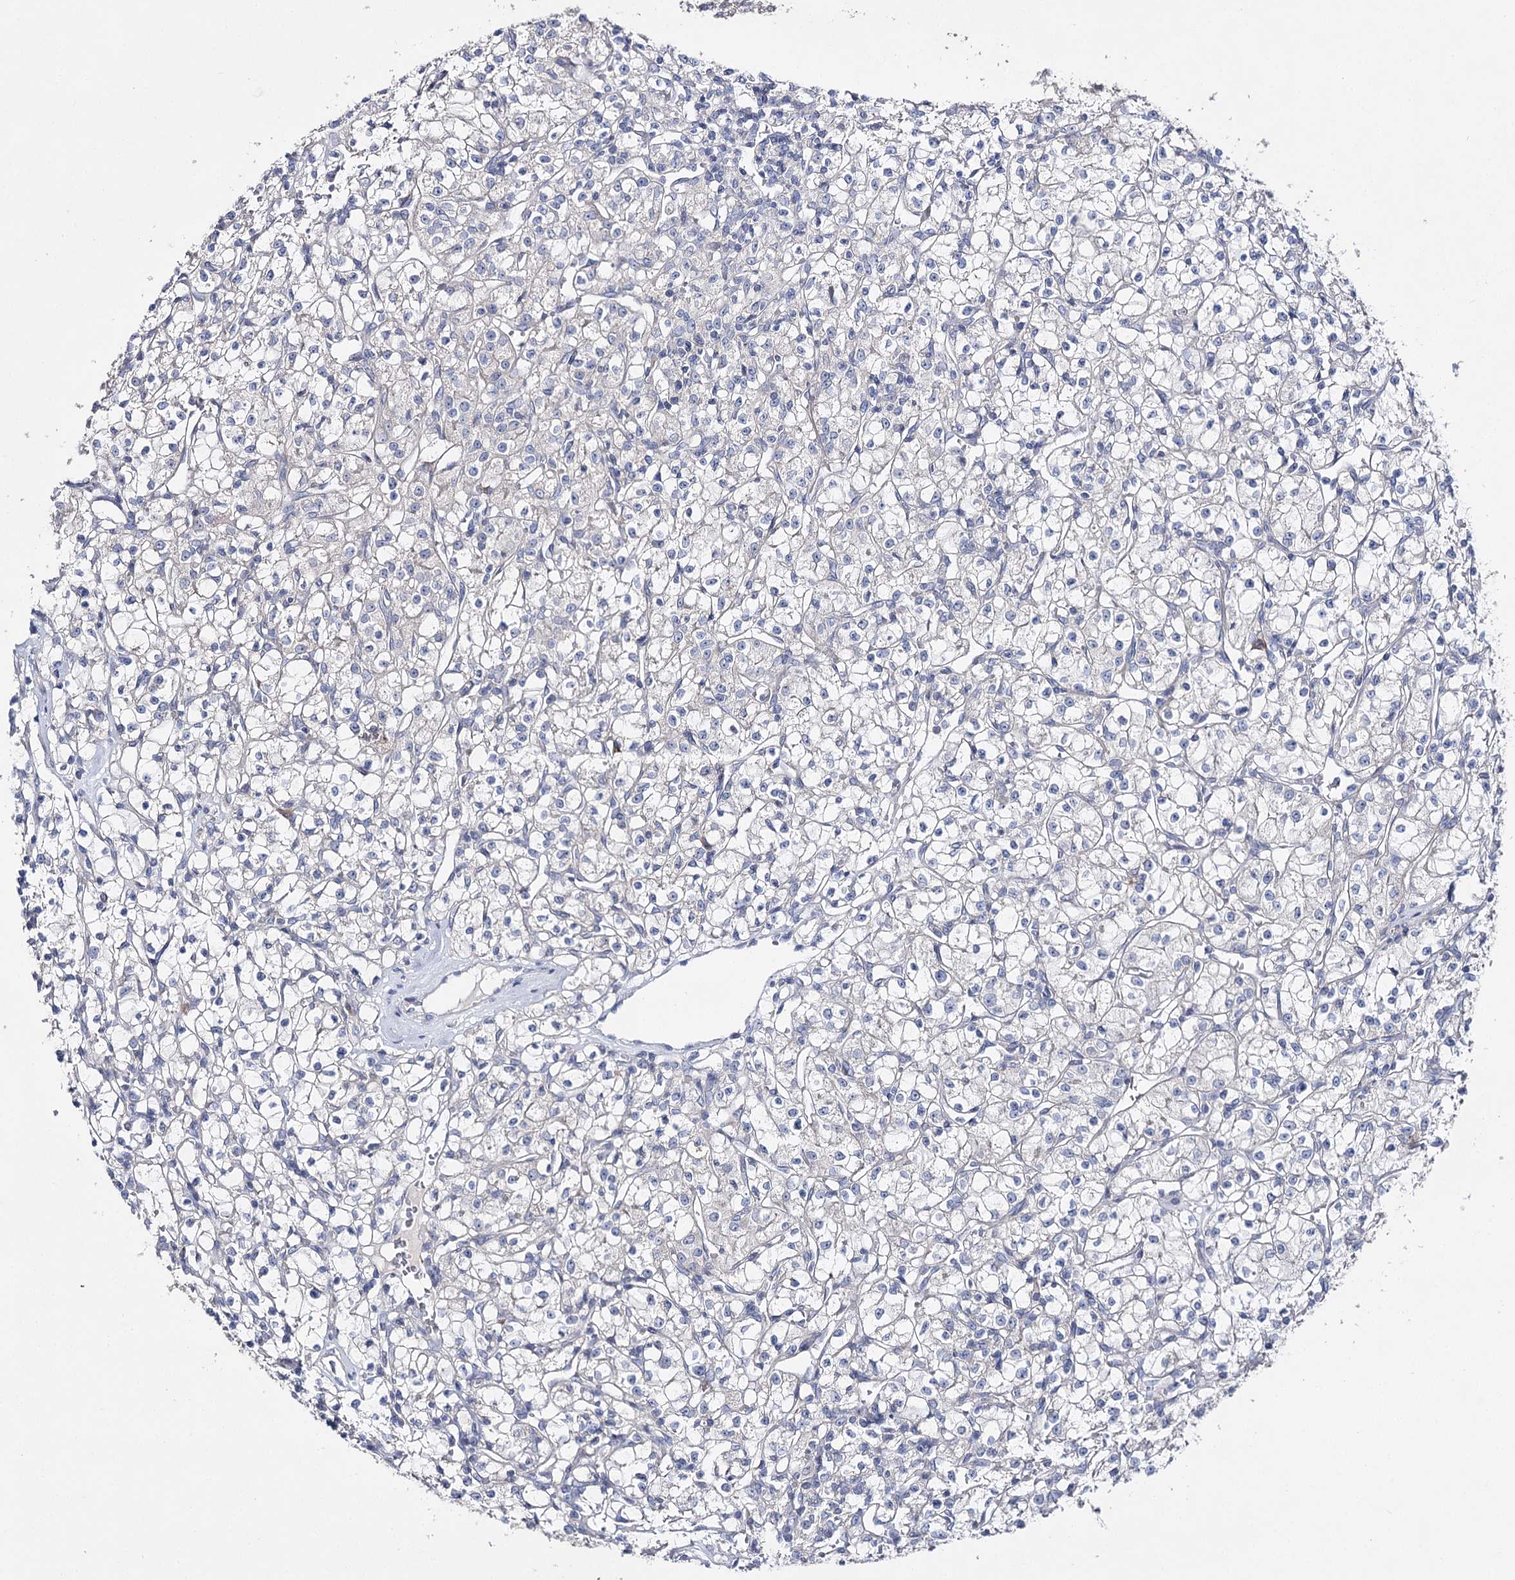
{"staining": {"intensity": "negative", "quantity": "none", "location": "none"}, "tissue": "renal cancer", "cell_type": "Tumor cells", "image_type": "cancer", "snomed": [{"axis": "morphology", "description": "Adenocarcinoma, NOS"}, {"axis": "topography", "description": "Kidney"}], "caption": "Human renal cancer (adenocarcinoma) stained for a protein using IHC shows no expression in tumor cells.", "gene": "NRAP", "patient": {"sex": "female", "age": 59}}